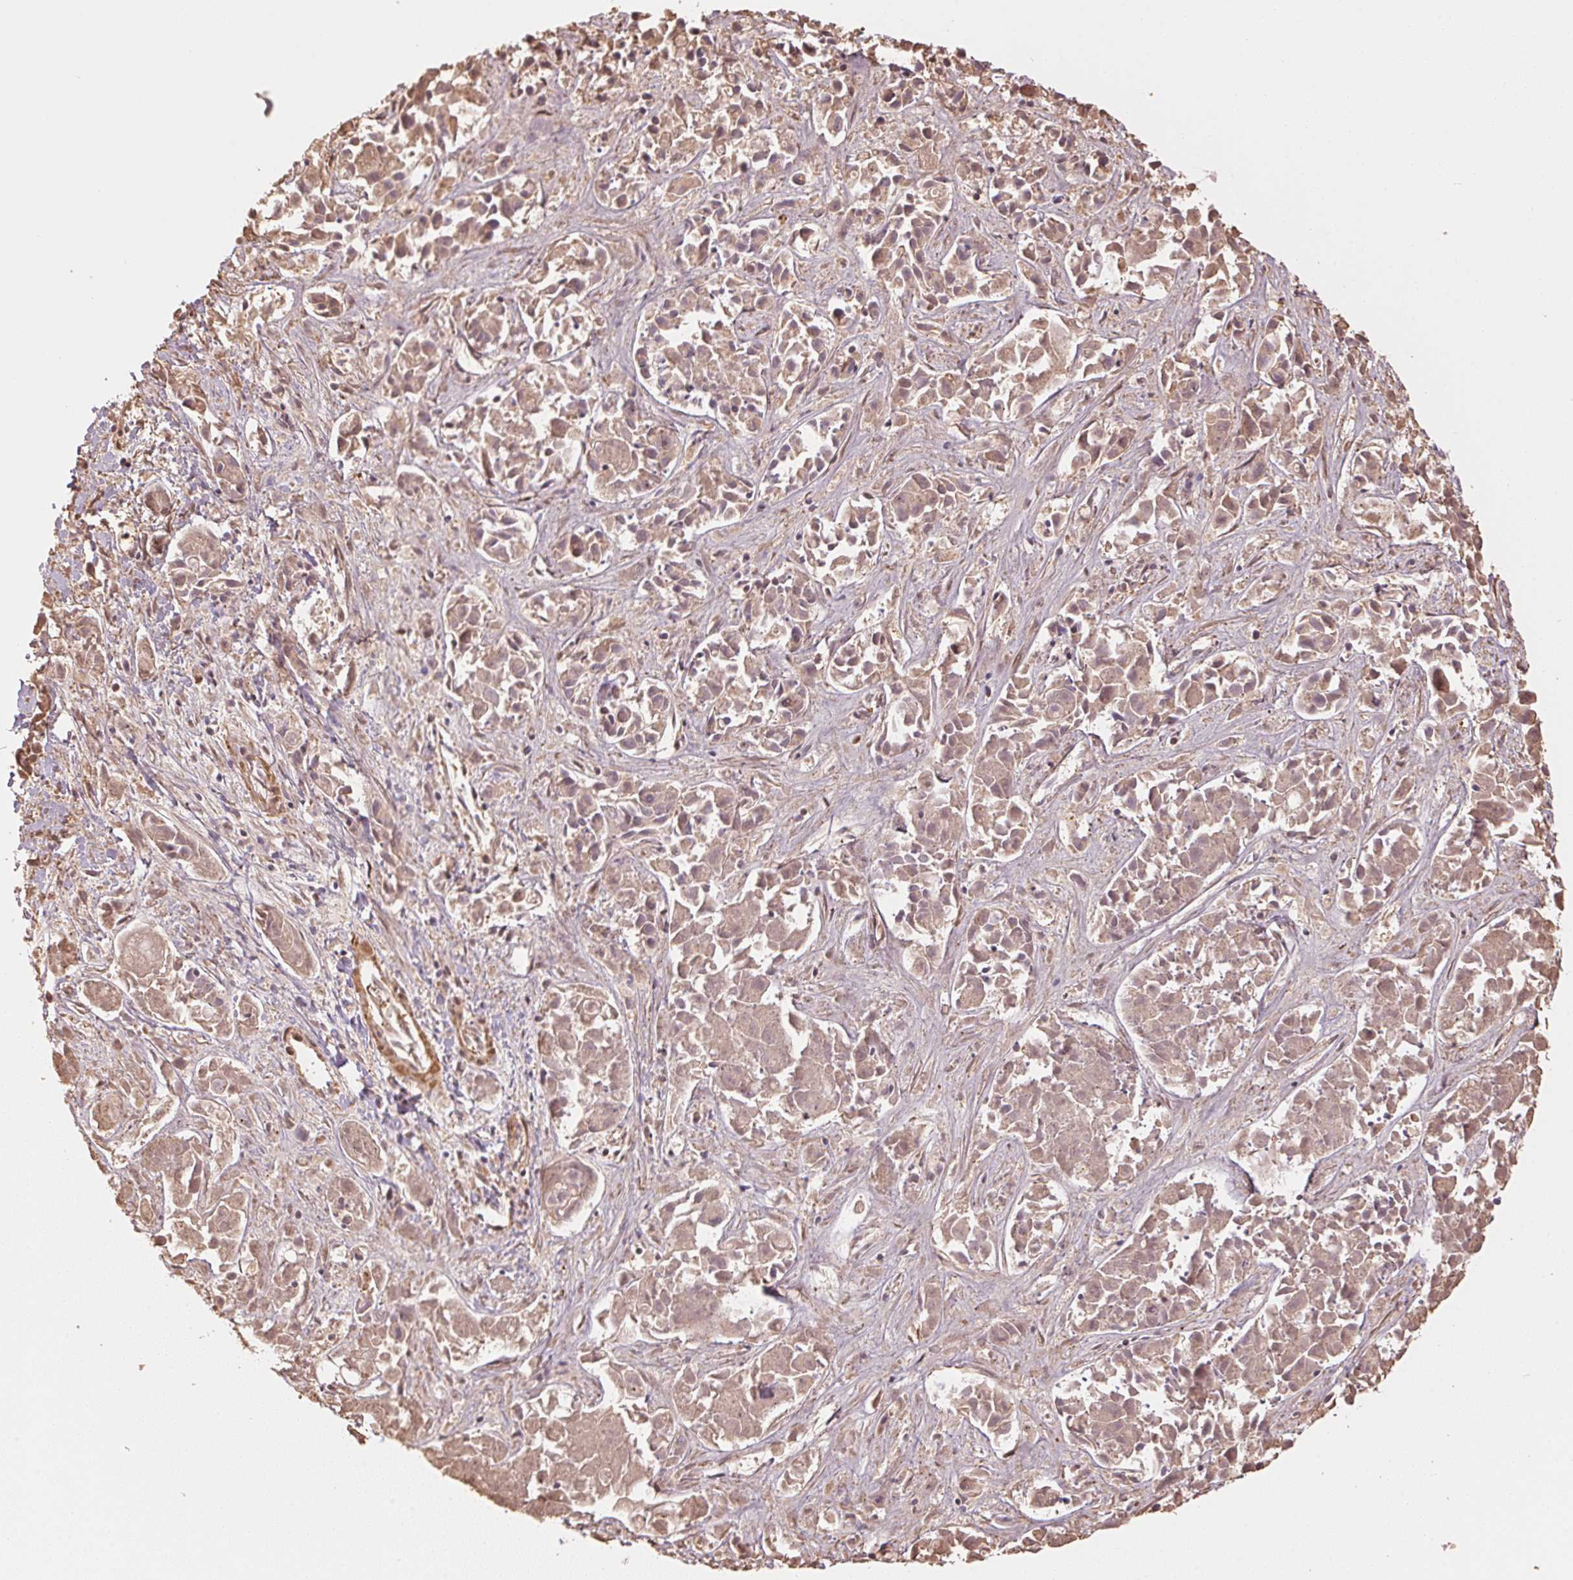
{"staining": {"intensity": "weak", "quantity": ">75%", "location": "cytoplasmic/membranous"}, "tissue": "liver cancer", "cell_type": "Tumor cells", "image_type": "cancer", "snomed": [{"axis": "morphology", "description": "Cholangiocarcinoma"}, {"axis": "topography", "description": "Liver"}], "caption": "A brown stain shows weak cytoplasmic/membranous expression of a protein in liver cholangiocarcinoma tumor cells.", "gene": "QDPR", "patient": {"sex": "female", "age": 81}}